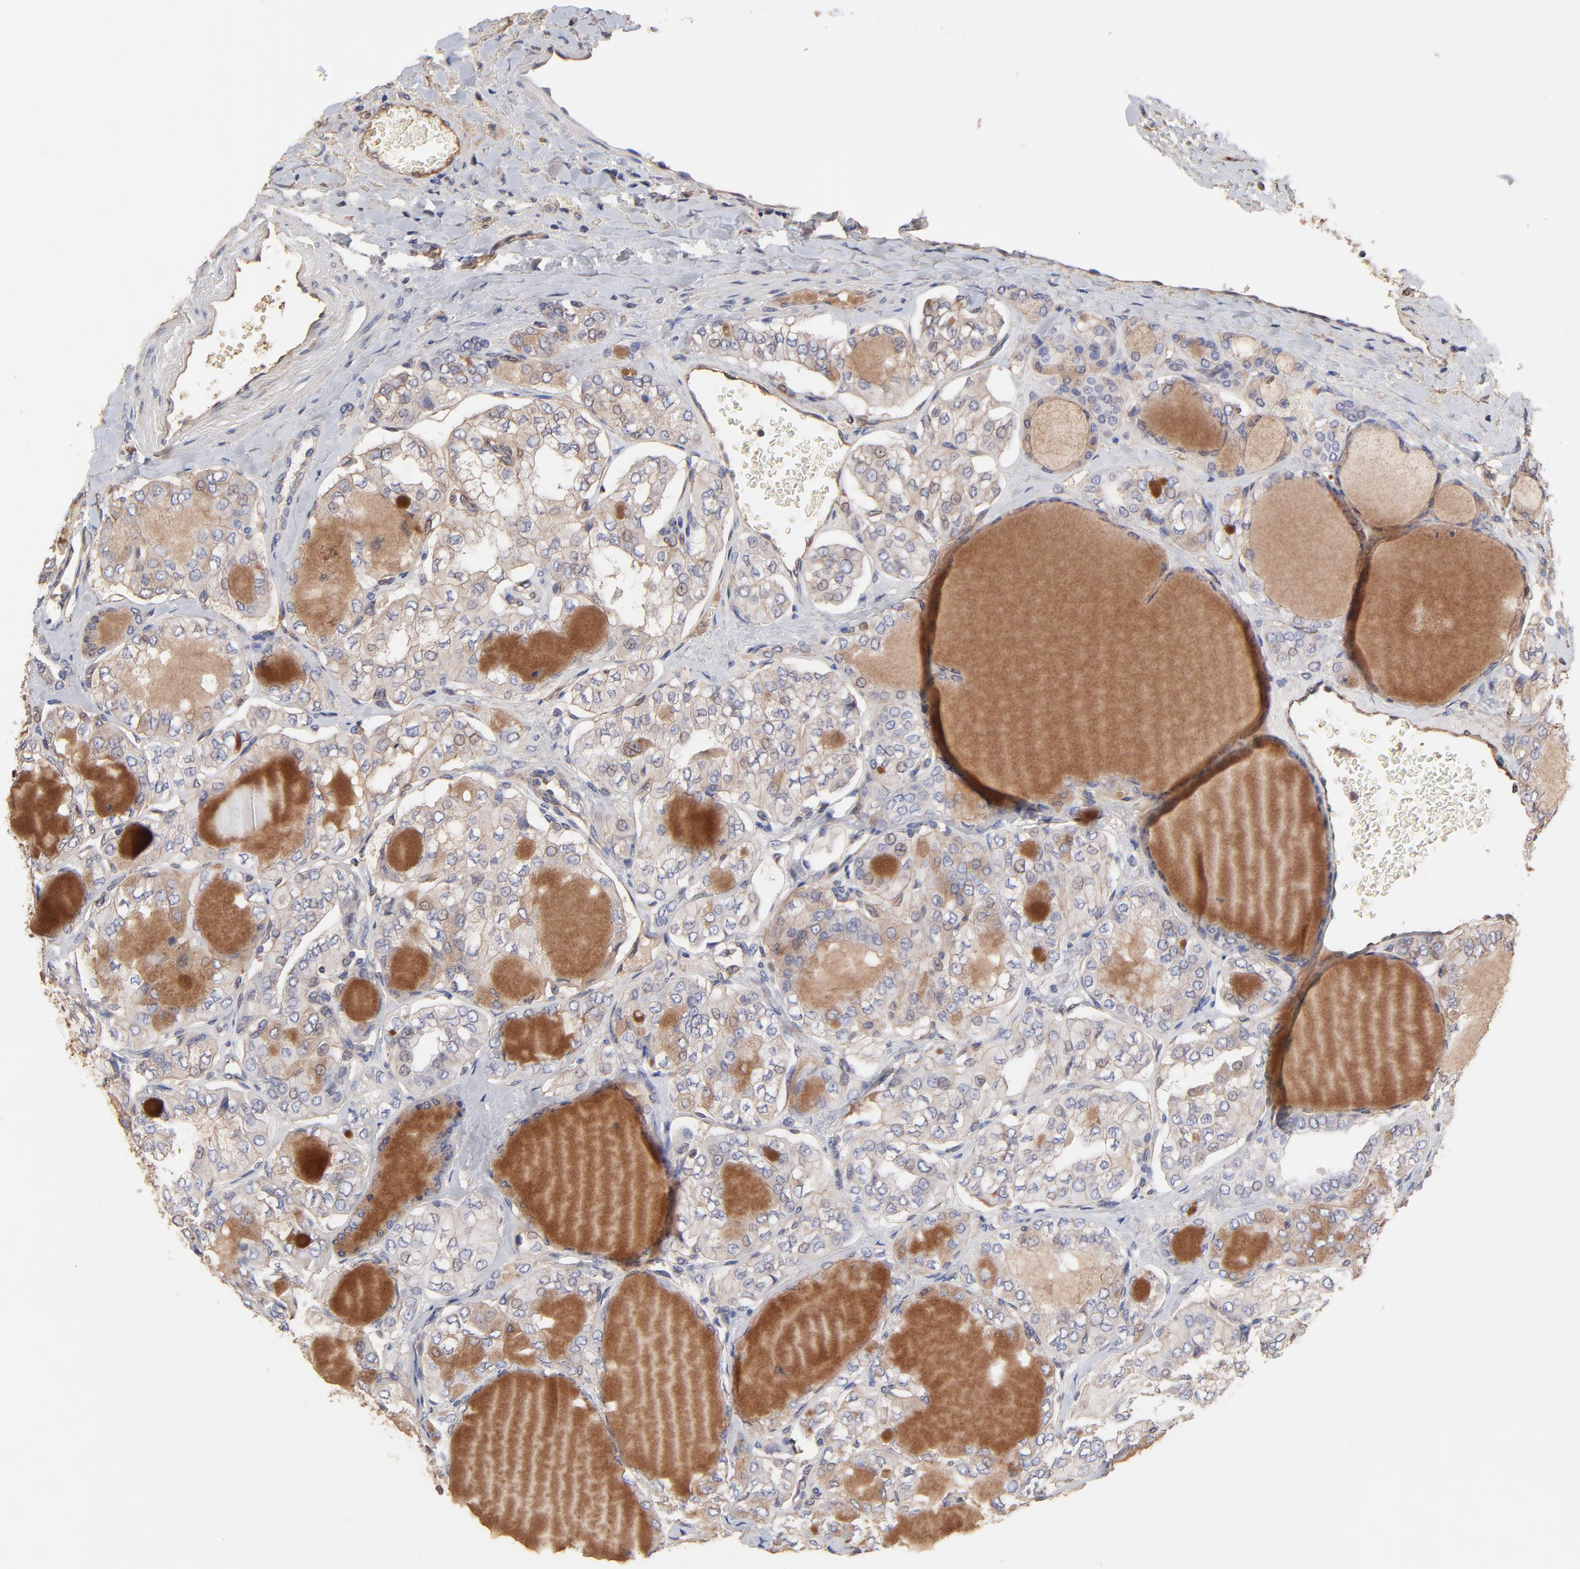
{"staining": {"intensity": "weak", "quantity": ">75%", "location": "cytoplasmic/membranous"}, "tissue": "thyroid cancer", "cell_type": "Tumor cells", "image_type": "cancer", "snomed": [{"axis": "morphology", "description": "Papillary adenocarcinoma, NOS"}, {"axis": "topography", "description": "Thyroid gland"}], "caption": "Immunohistochemical staining of thyroid cancer (papillary adenocarcinoma) shows weak cytoplasmic/membranous protein positivity in approximately >75% of tumor cells.", "gene": "LRCH2", "patient": {"sex": "male", "age": 20}}